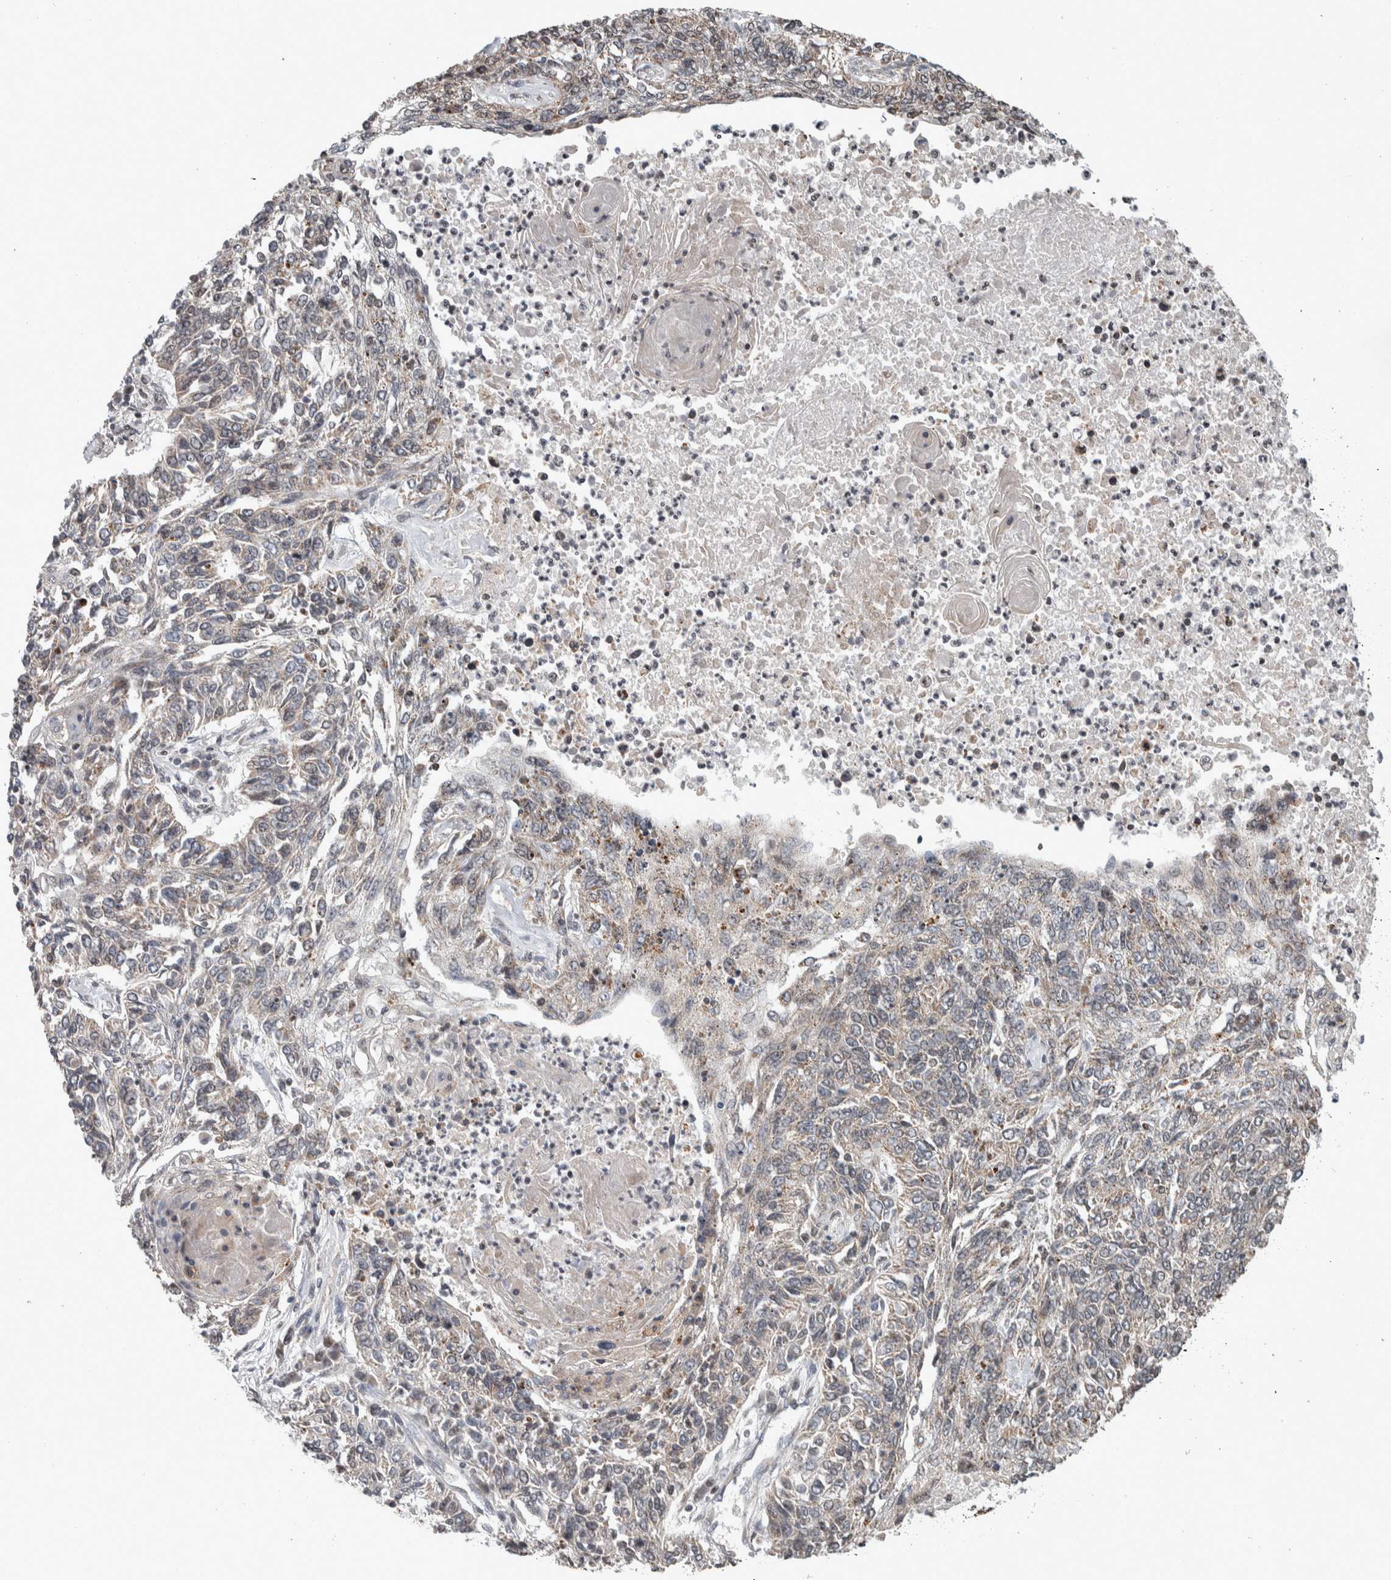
{"staining": {"intensity": "weak", "quantity": ">75%", "location": "cytoplasmic/membranous"}, "tissue": "lung cancer", "cell_type": "Tumor cells", "image_type": "cancer", "snomed": [{"axis": "morphology", "description": "Normal tissue, NOS"}, {"axis": "morphology", "description": "Squamous cell carcinoma, NOS"}, {"axis": "topography", "description": "Cartilage tissue"}, {"axis": "topography", "description": "Bronchus"}, {"axis": "topography", "description": "Lung"}], "caption": "Protein expression analysis of human lung cancer (squamous cell carcinoma) reveals weak cytoplasmic/membranous positivity in about >75% of tumor cells. The staining is performed using DAB (3,3'-diaminobenzidine) brown chromogen to label protein expression. The nuclei are counter-stained blue using hematoxylin.", "gene": "CWC27", "patient": {"sex": "female", "age": 49}}